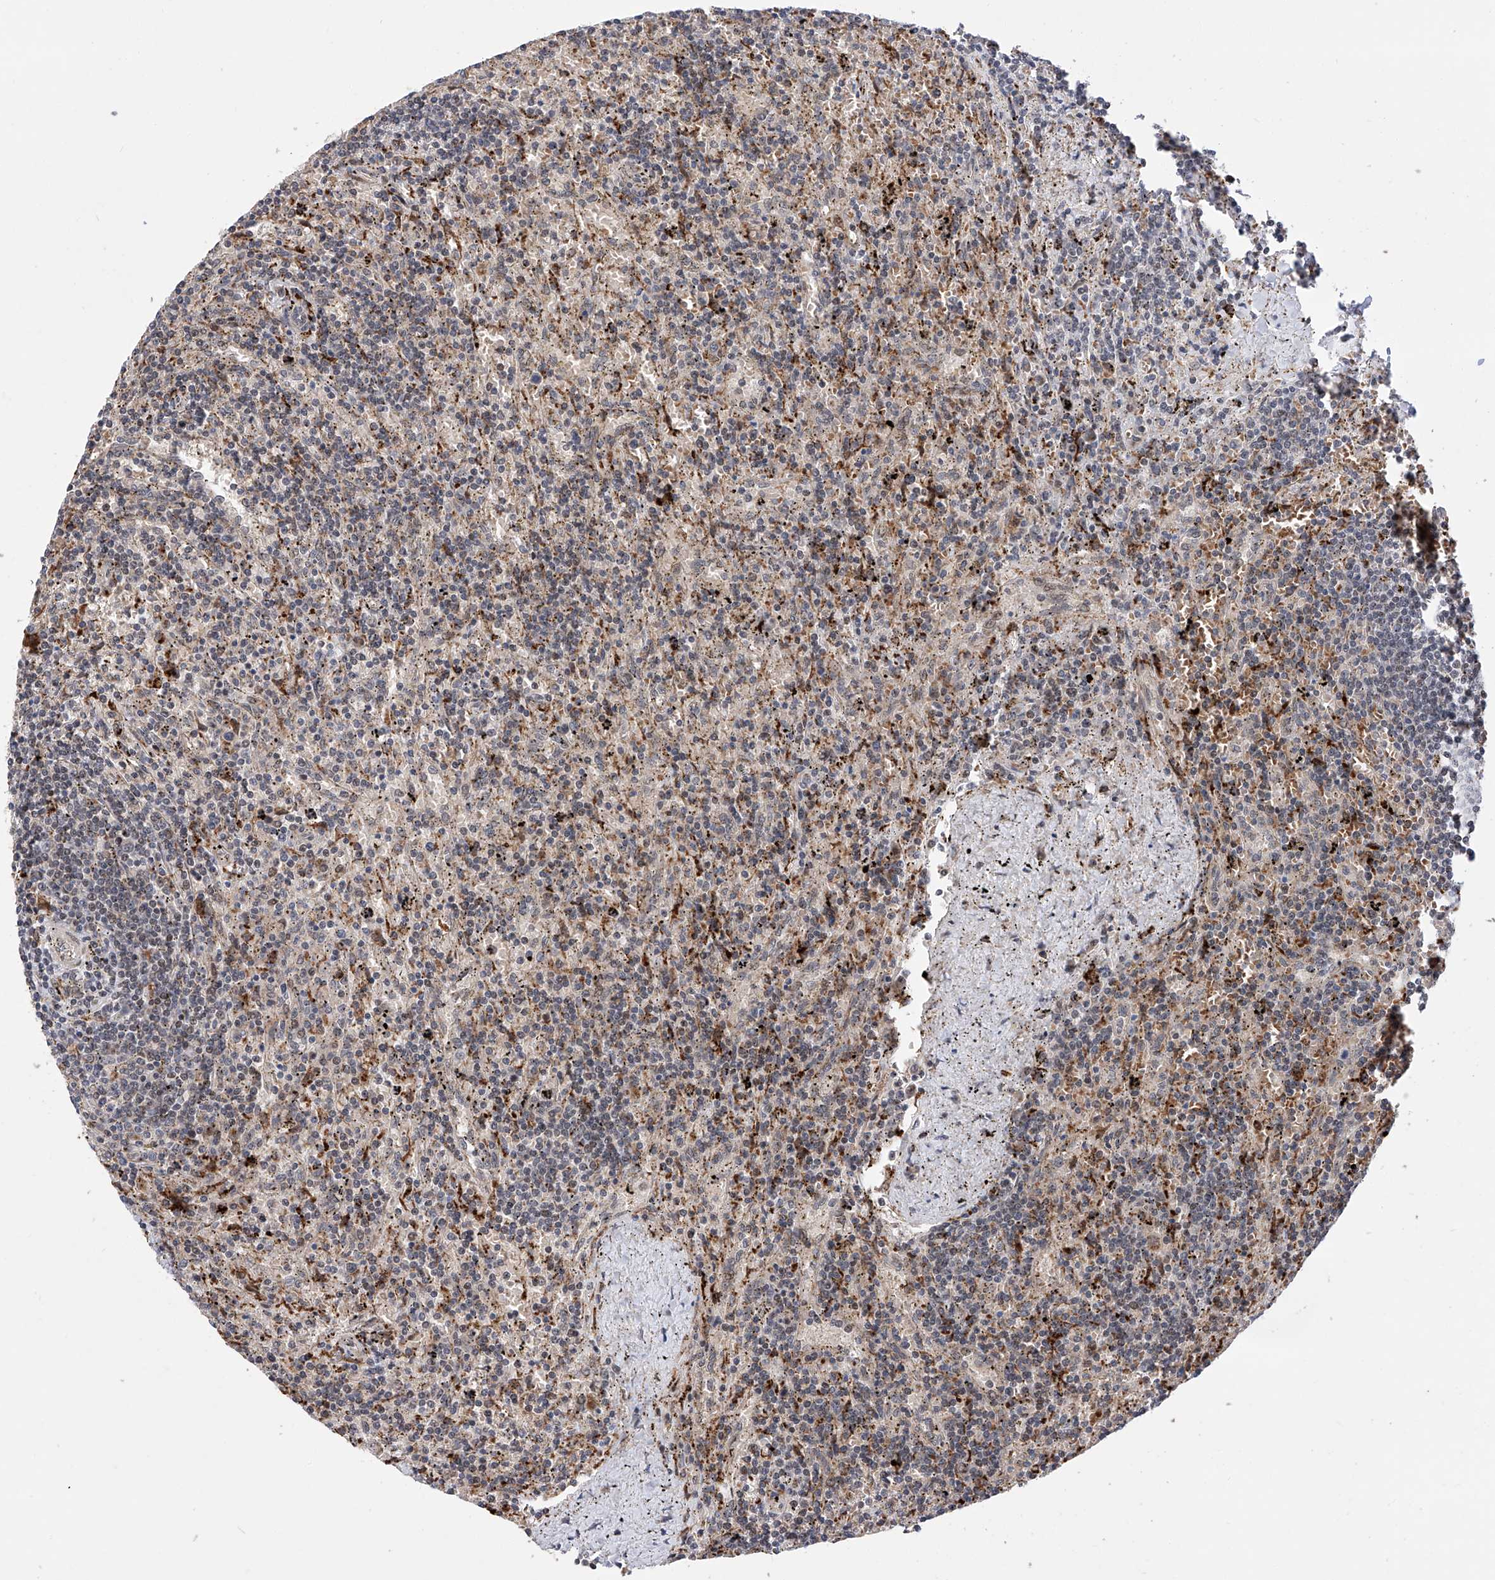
{"staining": {"intensity": "negative", "quantity": "none", "location": "none"}, "tissue": "lymphoma", "cell_type": "Tumor cells", "image_type": "cancer", "snomed": [{"axis": "morphology", "description": "Malignant lymphoma, non-Hodgkin's type, Low grade"}, {"axis": "topography", "description": "Spleen"}], "caption": "DAB (3,3'-diaminobenzidine) immunohistochemical staining of human lymphoma reveals no significant staining in tumor cells.", "gene": "FARP2", "patient": {"sex": "male", "age": 76}}